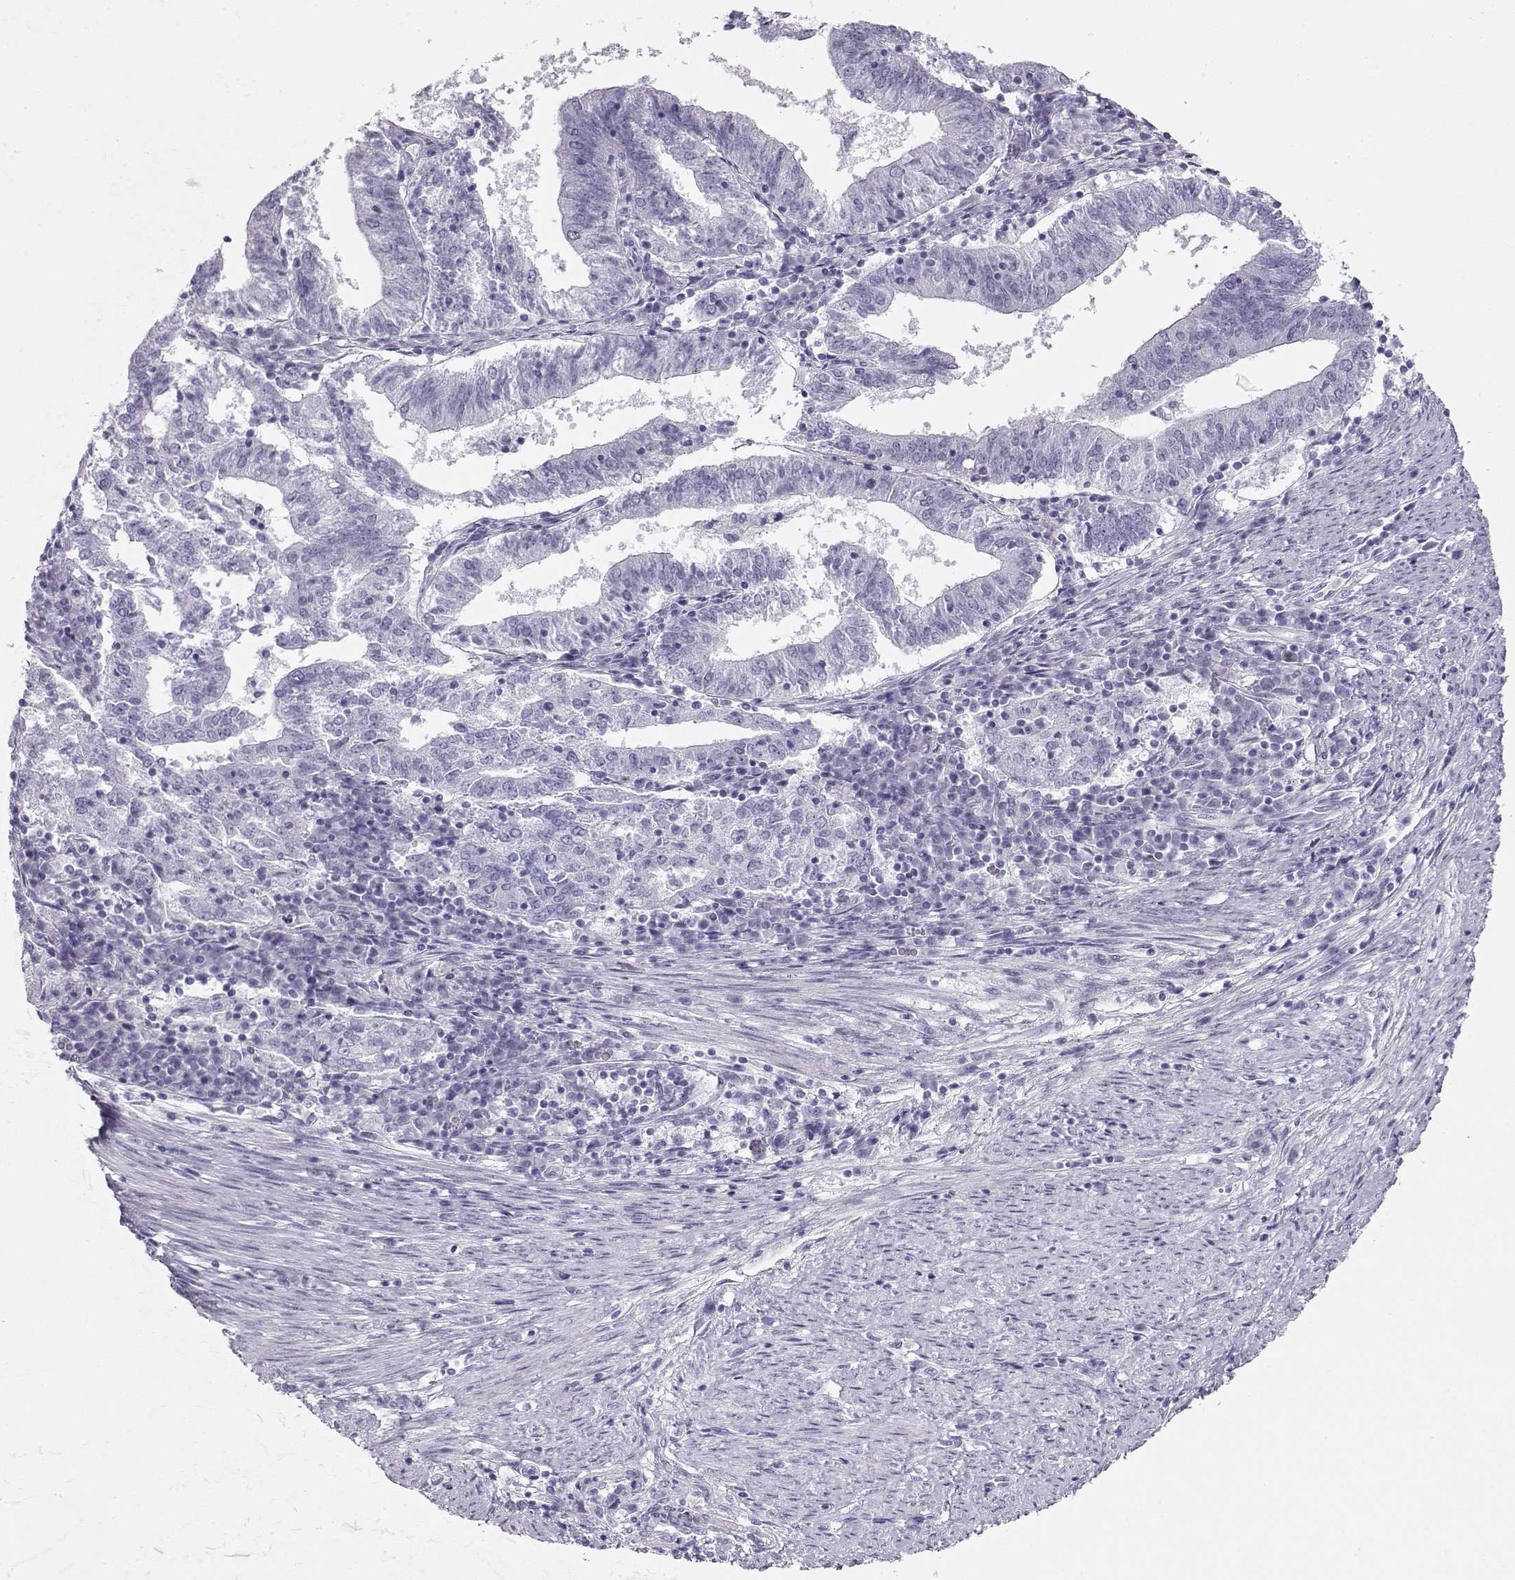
{"staining": {"intensity": "negative", "quantity": "none", "location": "none"}, "tissue": "endometrial cancer", "cell_type": "Tumor cells", "image_type": "cancer", "snomed": [{"axis": "morphology", "description": "Adenocarcinoma, NOS"}, {"axis": "topography", "description": "Endometrium"}], "caption": "DAB (3,3'-diaminobenzidine) immunohistochemical staining of endometrial cancer (adenocarcinoma) displays no significant expression in tumor cells.", "gene": "ACTN2", "patient": {"sex": "female", "age": 82}}